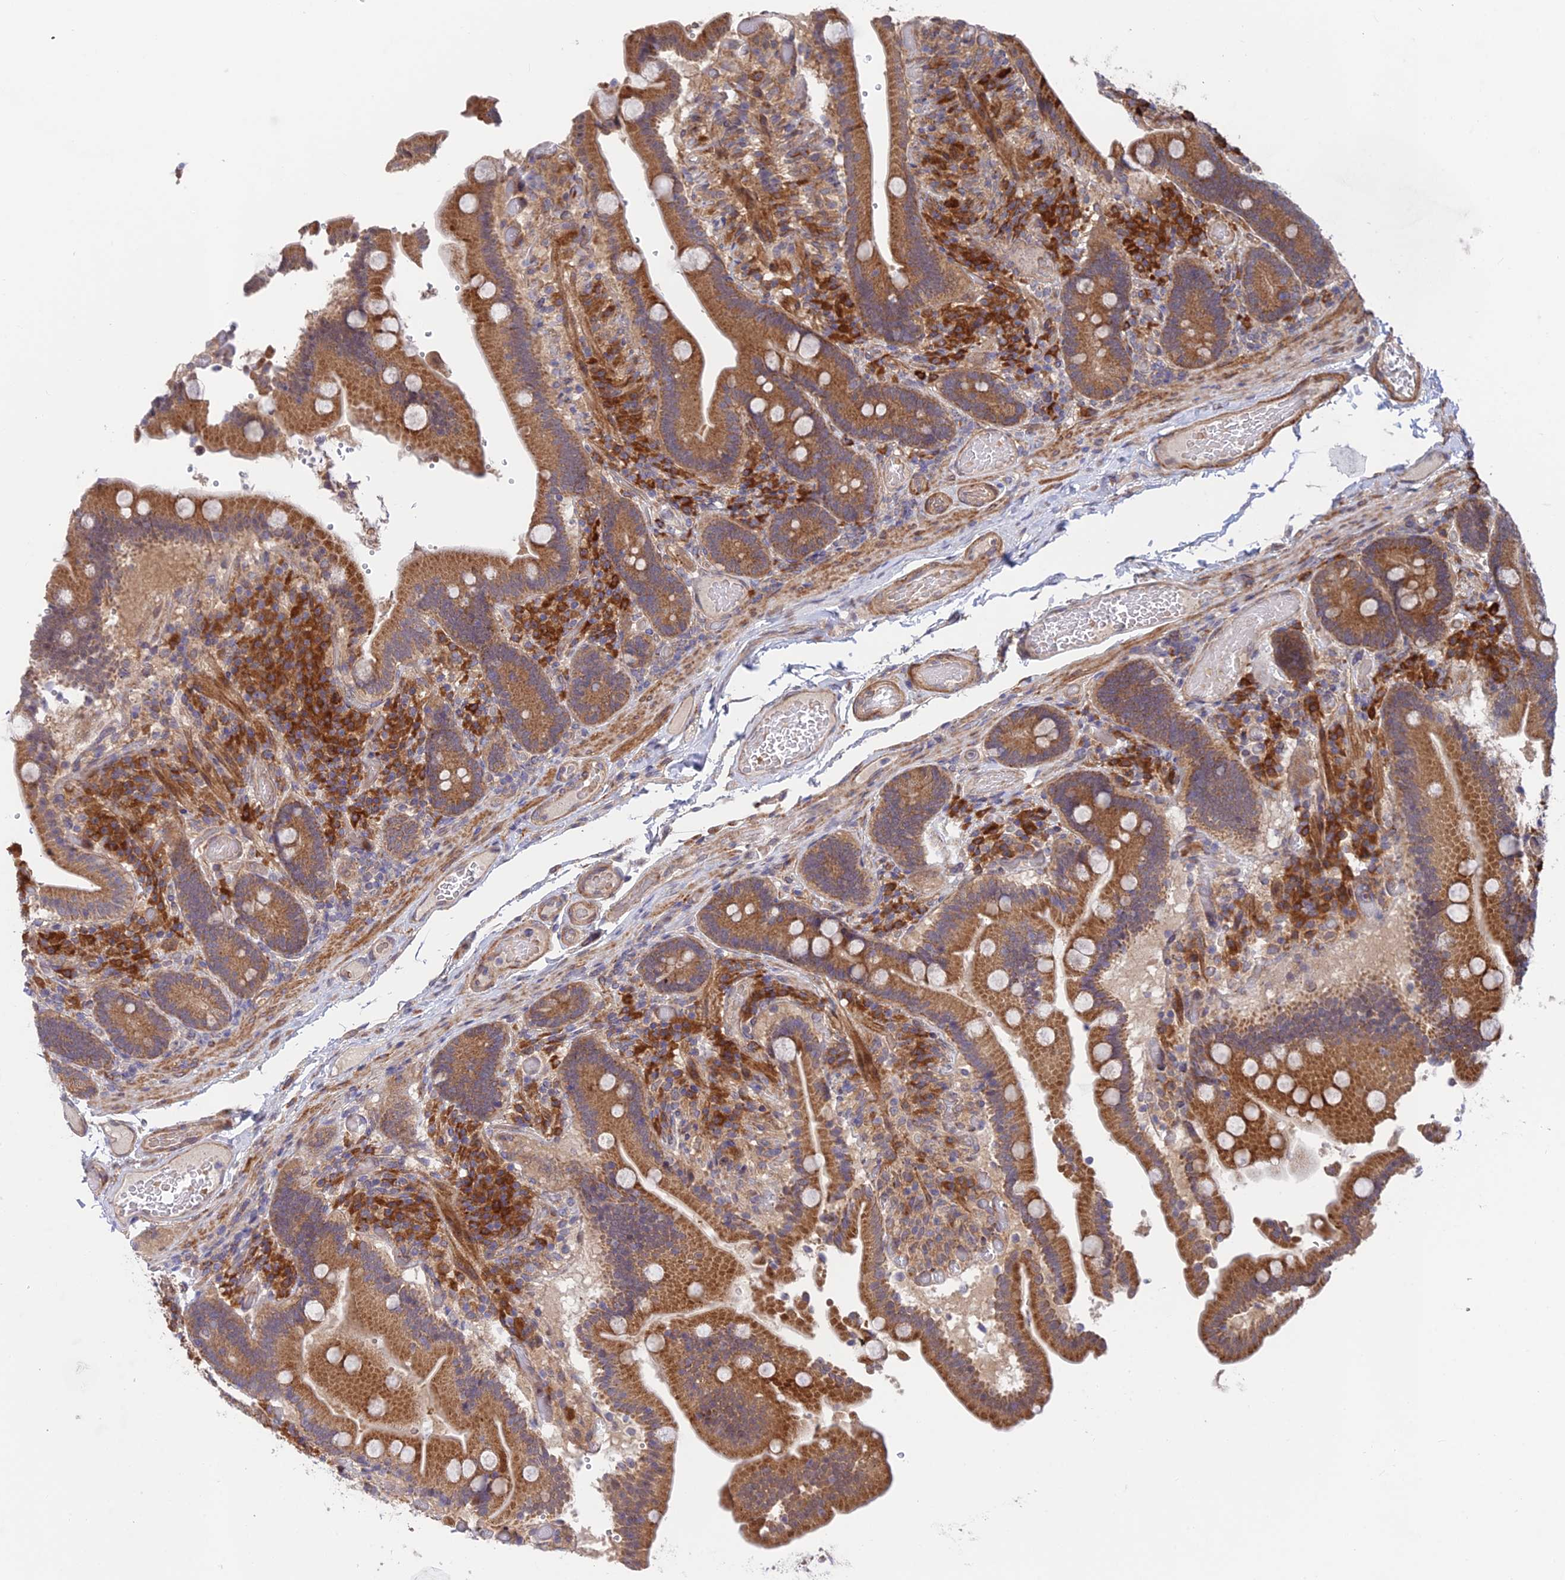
{"staining": {"intensity": "moderate", "quantity": ">75%", "location": "cytoplasmic/membranous"}, "tissue": "duodenum", "cell_type": "Glandular cells", "image_type": "normal", "snomed": [{"axis": "morphology", "description": "Normal tissue, NOS"}, {"axis": "topography", "description": "Duodenum"}], "caption": "Immunohistochemical staining of normal human duodenum reveals medium levels of moderate cytoplasmic/membranous staining in about >75% of glandular cells.", "gene": "UROS", "patient": {"sex": "female", "age": 62}}